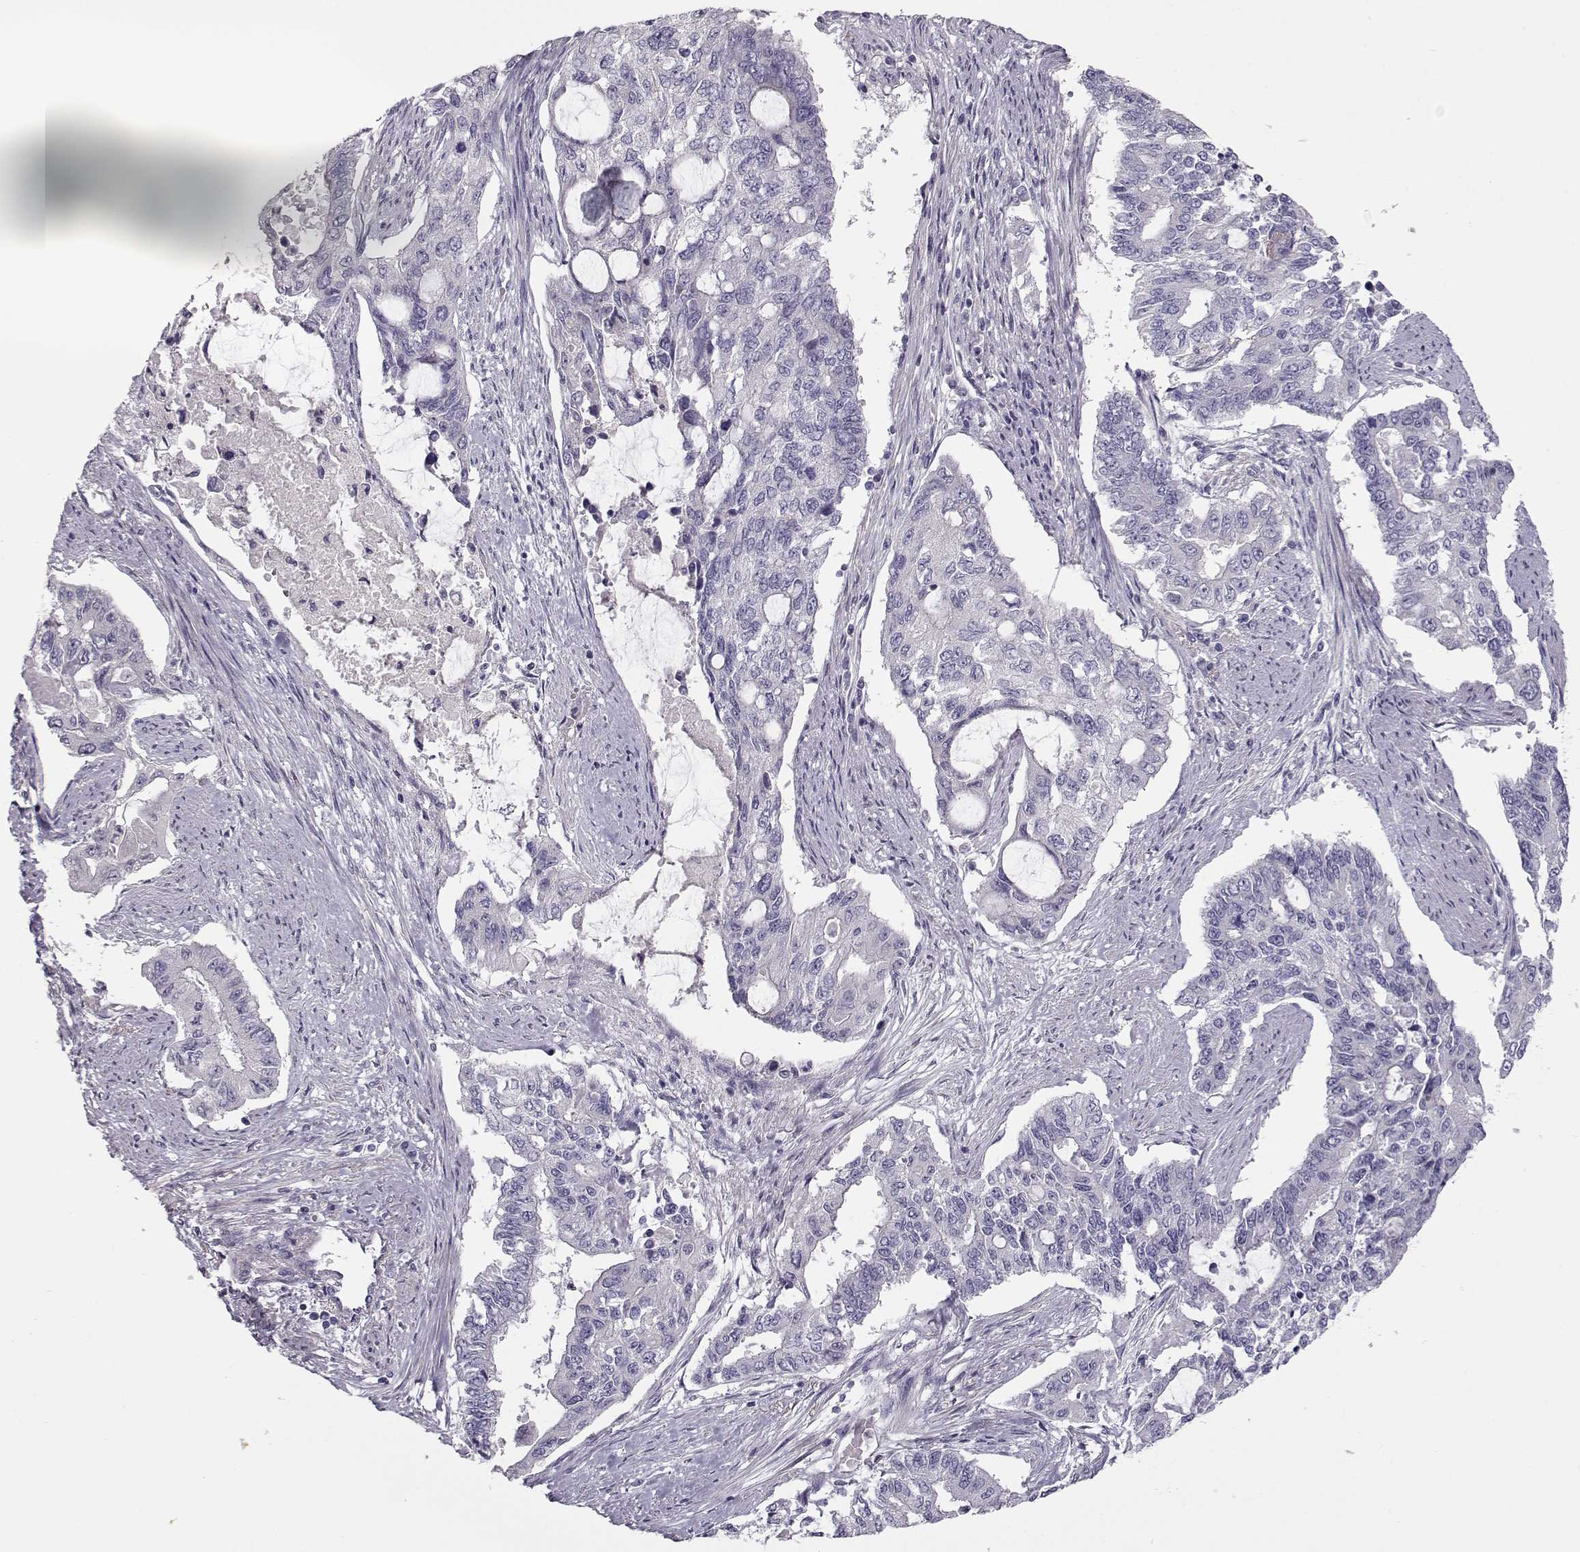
{"staining": {"intensity": "negative", "quantity": "none", "location": "none"}, "tissue": "endometrial cancer", "cell_type": "Tumor cells", "image_type": "cancer", "snomed": [{"axis": "morphology", "description": "Adenocarcinoma, NOS"}, {"axis": "topography", "description": "Uterus"}], "caption": "Tumor cells are negative for brown protein staining in adenocarcinoma (endometrial).", "gene": "GRK1", "patient": {"sex": "female", "age": 59}}